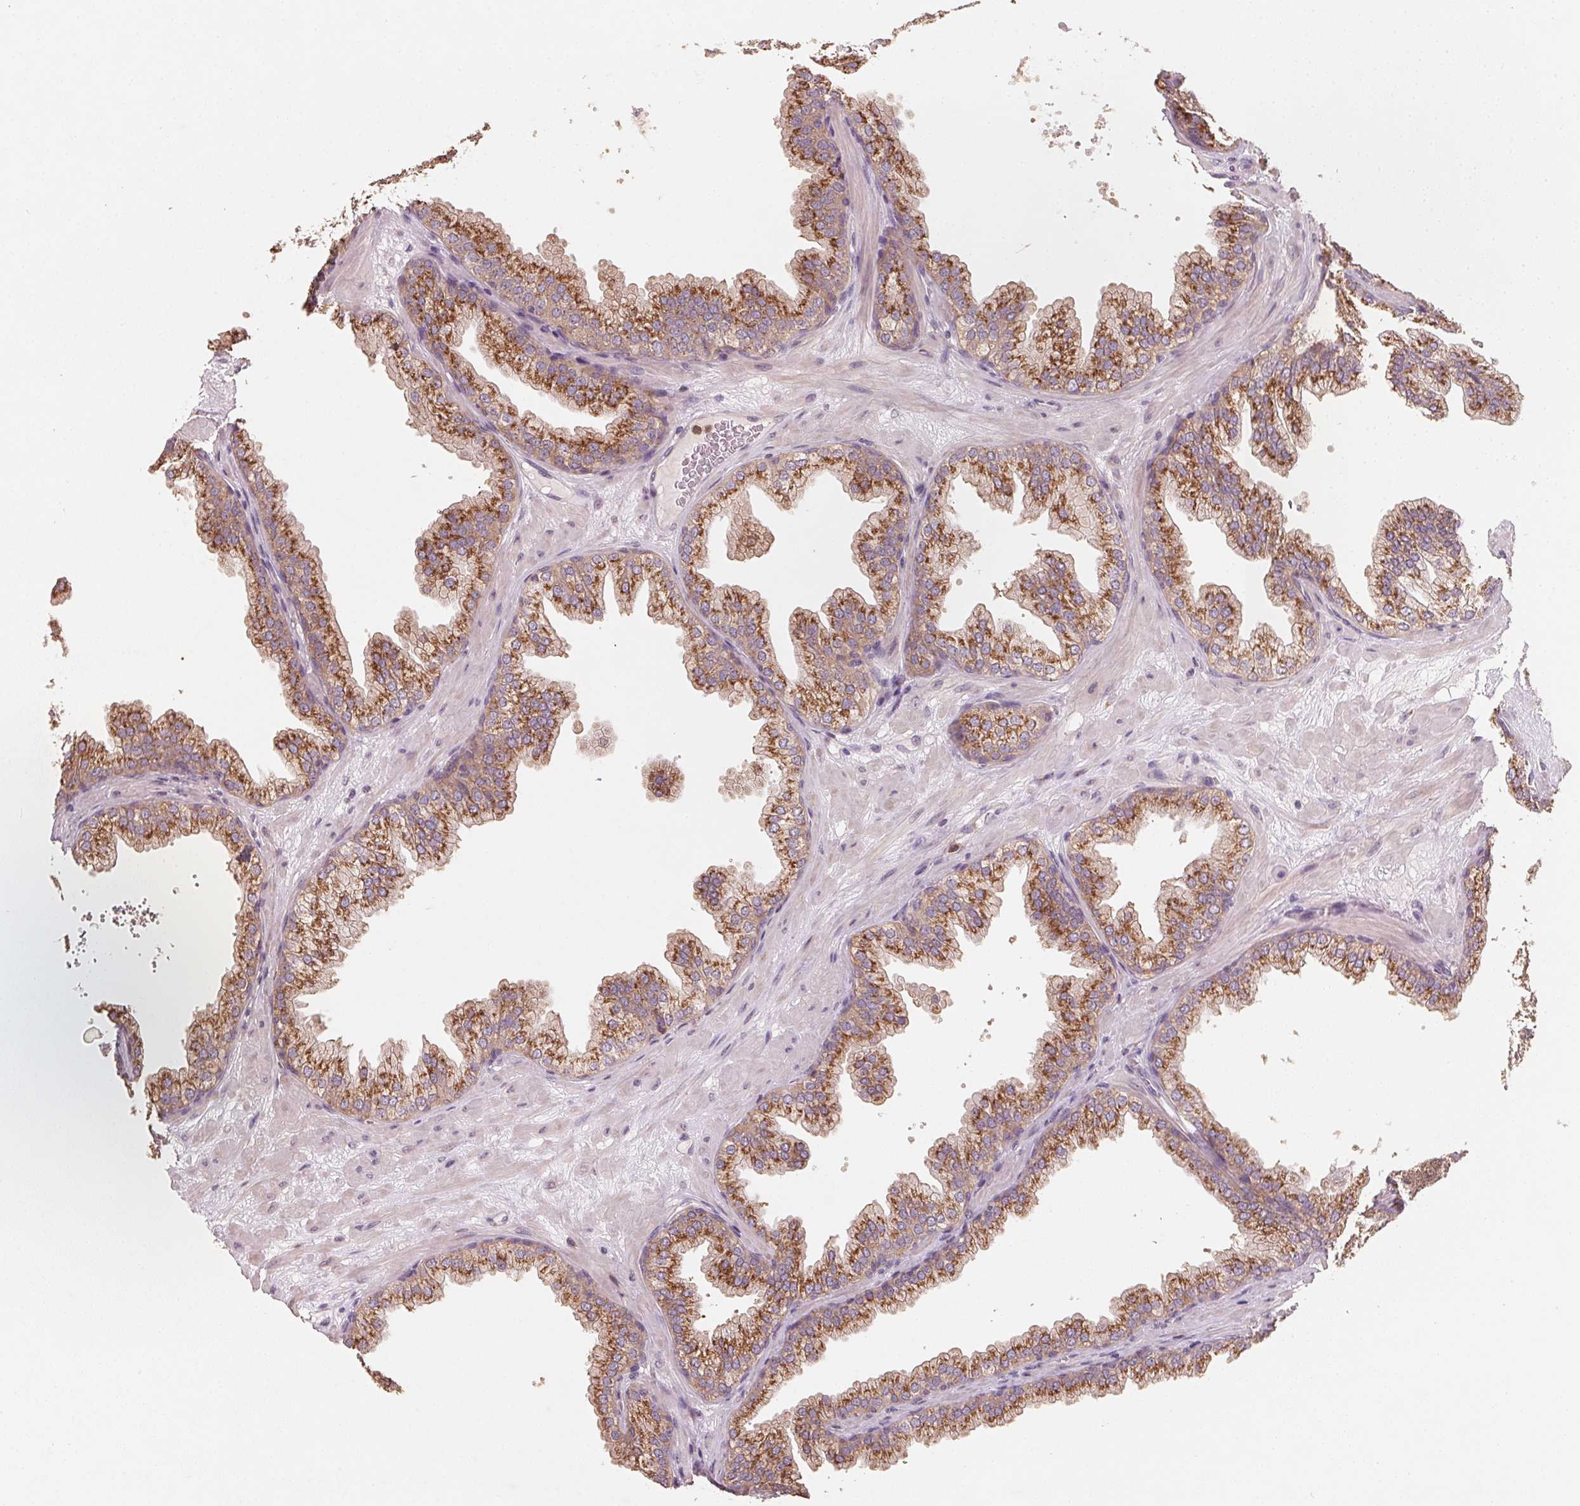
{"staining": {"intensity": "moderate", "quantity": ">75%", "location": "cytoplasmic/membranous"}, "tissue": "prostate", "cell_type": "Glandular cells", "image_type": "normal", "snomed": [{"axis": "morphology", "description": "Normal tissue, NOS"}, {"axis": "topography", "description": "Prostate"}], "caption": "Normal prostate reveals moderate cytoplasmic/membranous expression in approximately >75% of glandular cells (IHC, brightfield microscopy, high magnification)..", "gene": "AP1S1", "patient": {"sex": "male", "age": 37}}